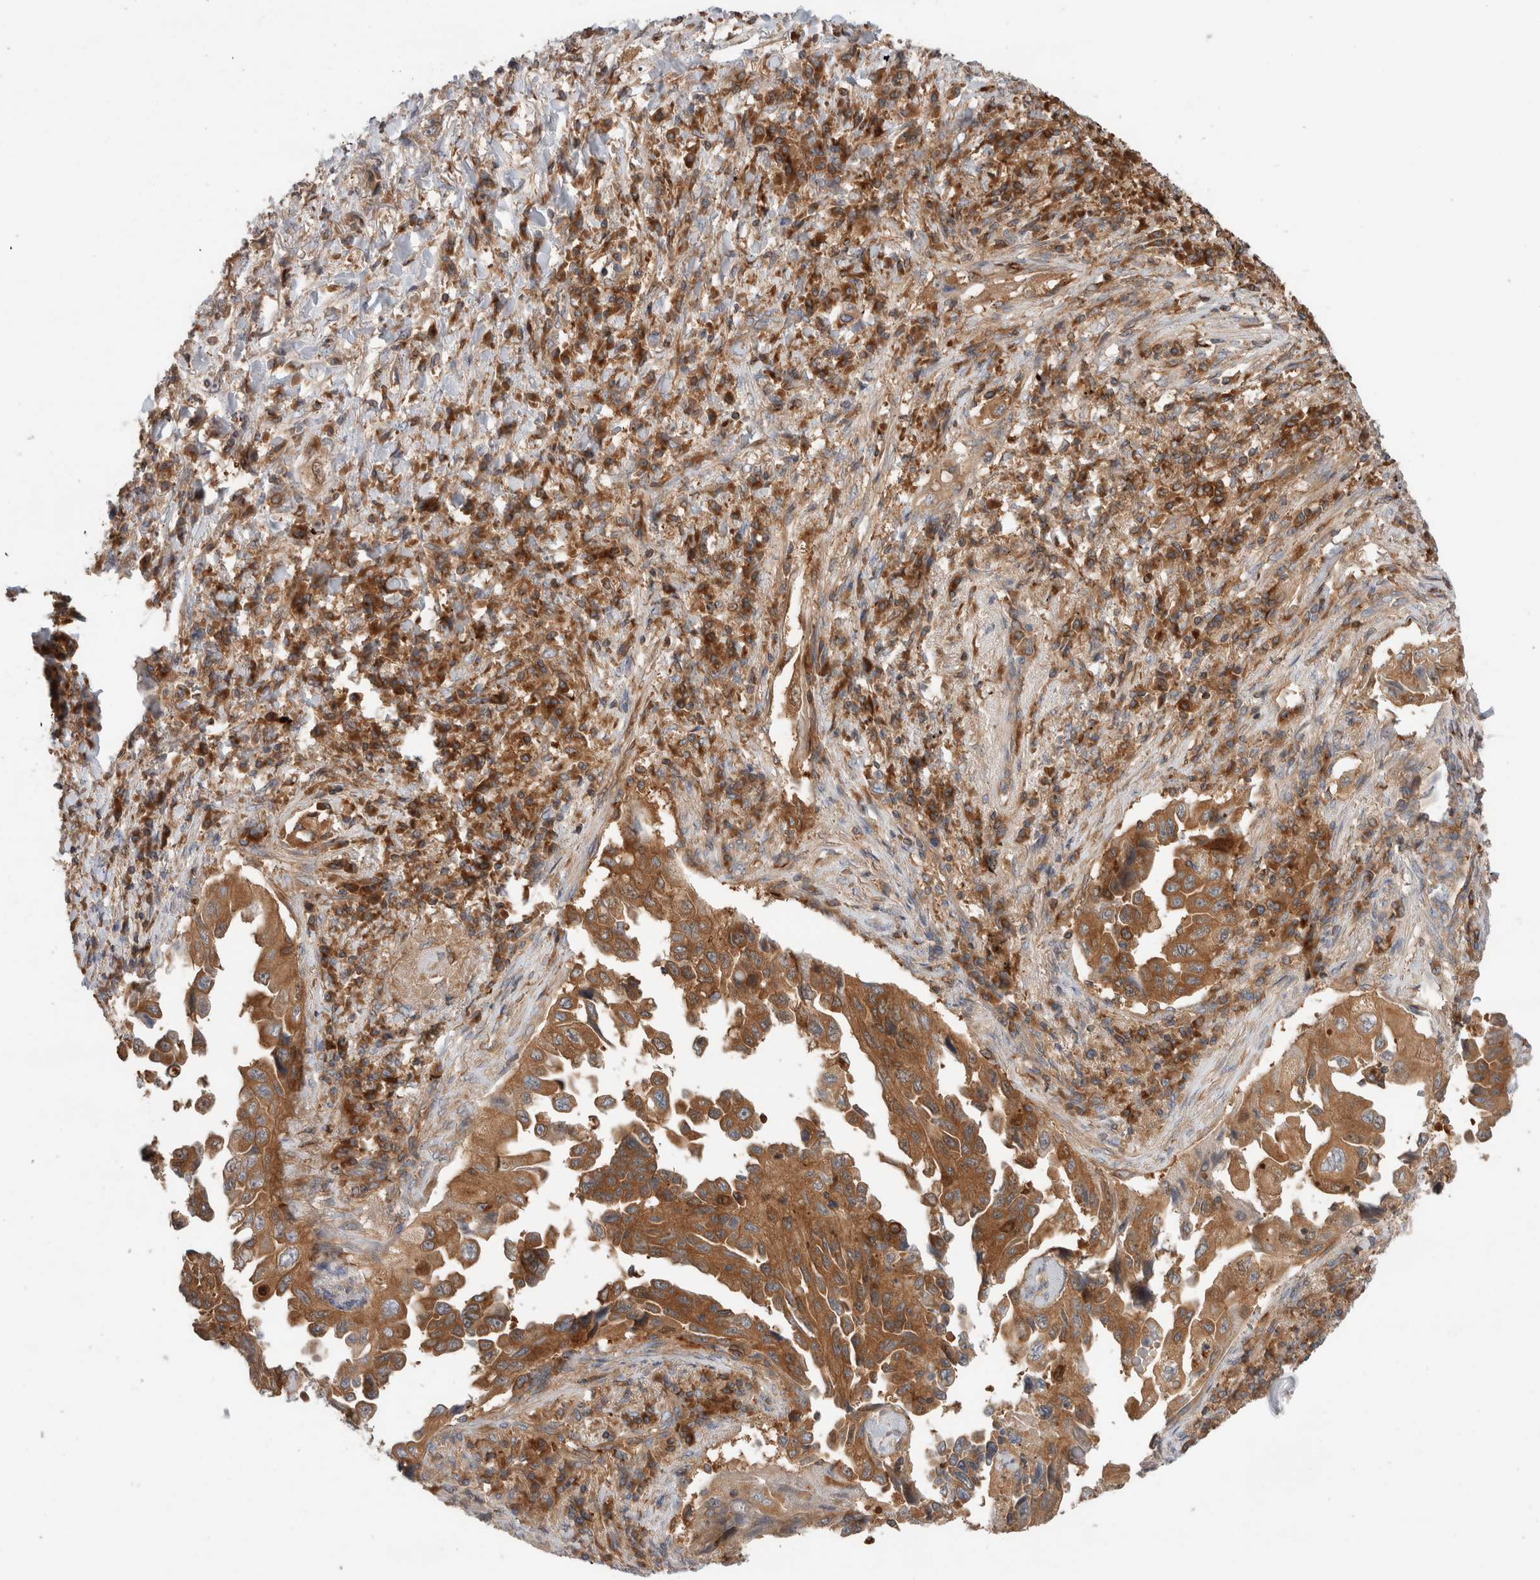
{"staining": {"intensity": "strong", "quantity": "25%-75%", "location": "cytoplasmic/membranous"}, "tissue": "lung cancer", "cell_type": "Tumor cells", "image_type": "cancer", "snomed": [{"axis": "morphology", "description": "Adenocarcinoma, NOS"}, {"axis": "topography", "description": "Lung"}], "caption": "Lung cancer (adenocarcinoma) tissue demonstrates strong cytoplasmic/membranous positivity in about 25%-75% of tumor cells, visualized by immunohistochemistry.", "gene": "KLHL14", "patient": {"sex": "female", "age": 51}}